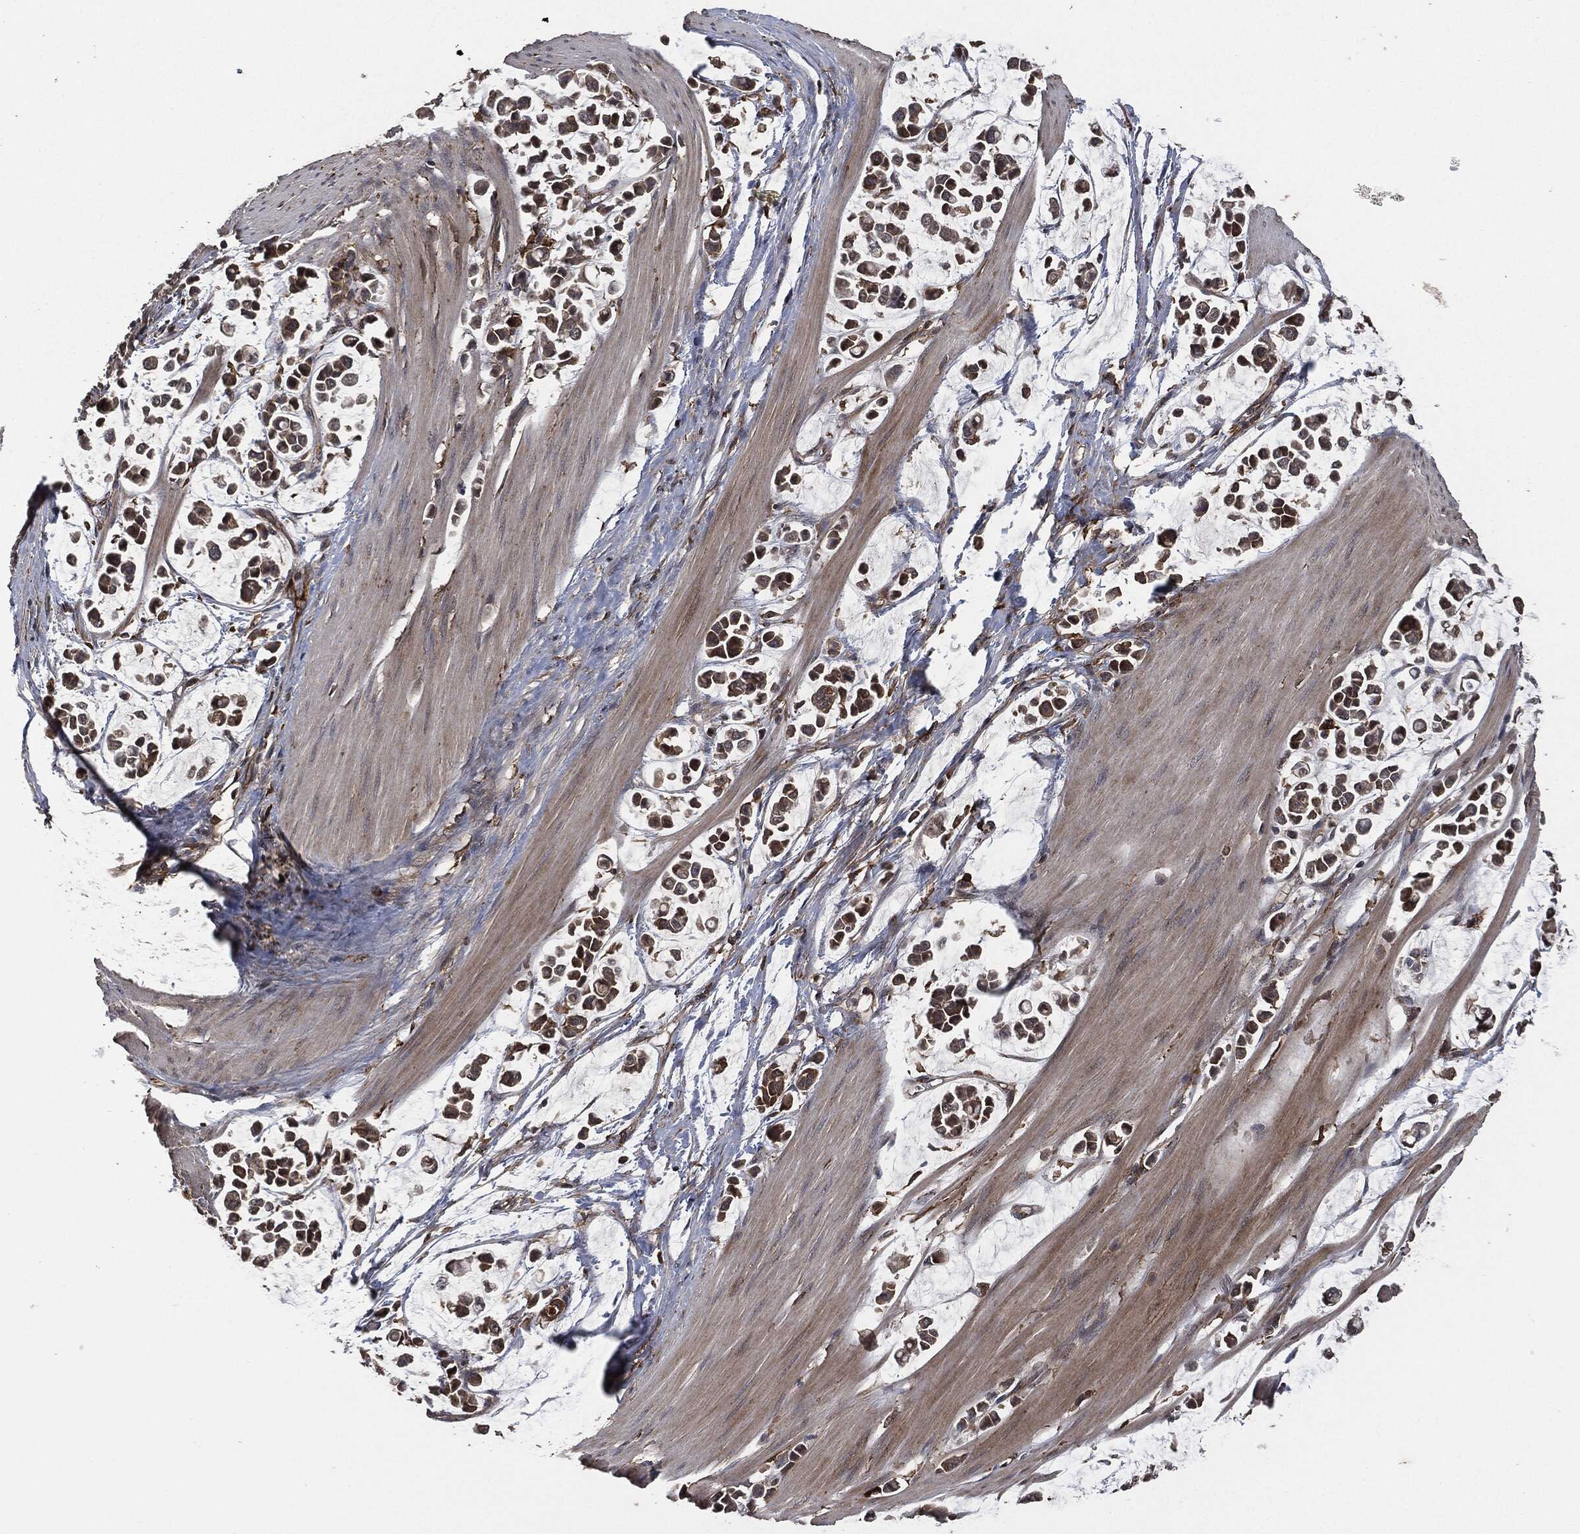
{"staining": {"intensity": "moderate", "quantity": "25%-75%", "location": "cytoplasmic/membranous"}, "tissue": "stomach cancer", "cell_type": "Tumor cells", "image_type": "cancer", "snomed": [{"axis": "morphology", "description": "Adenocarcinoma, NOS"}, {"axis": "topography", "description": "Stomach"}], "caption": "This is an image of immunohistochemistry staining of adenocarcinoma (stomach), which shows moderate positivity in the cytoplasmic/membranous of tumor cells.", "gene": "CRABP2", "patient": {"sex": "male", "age": 82}}